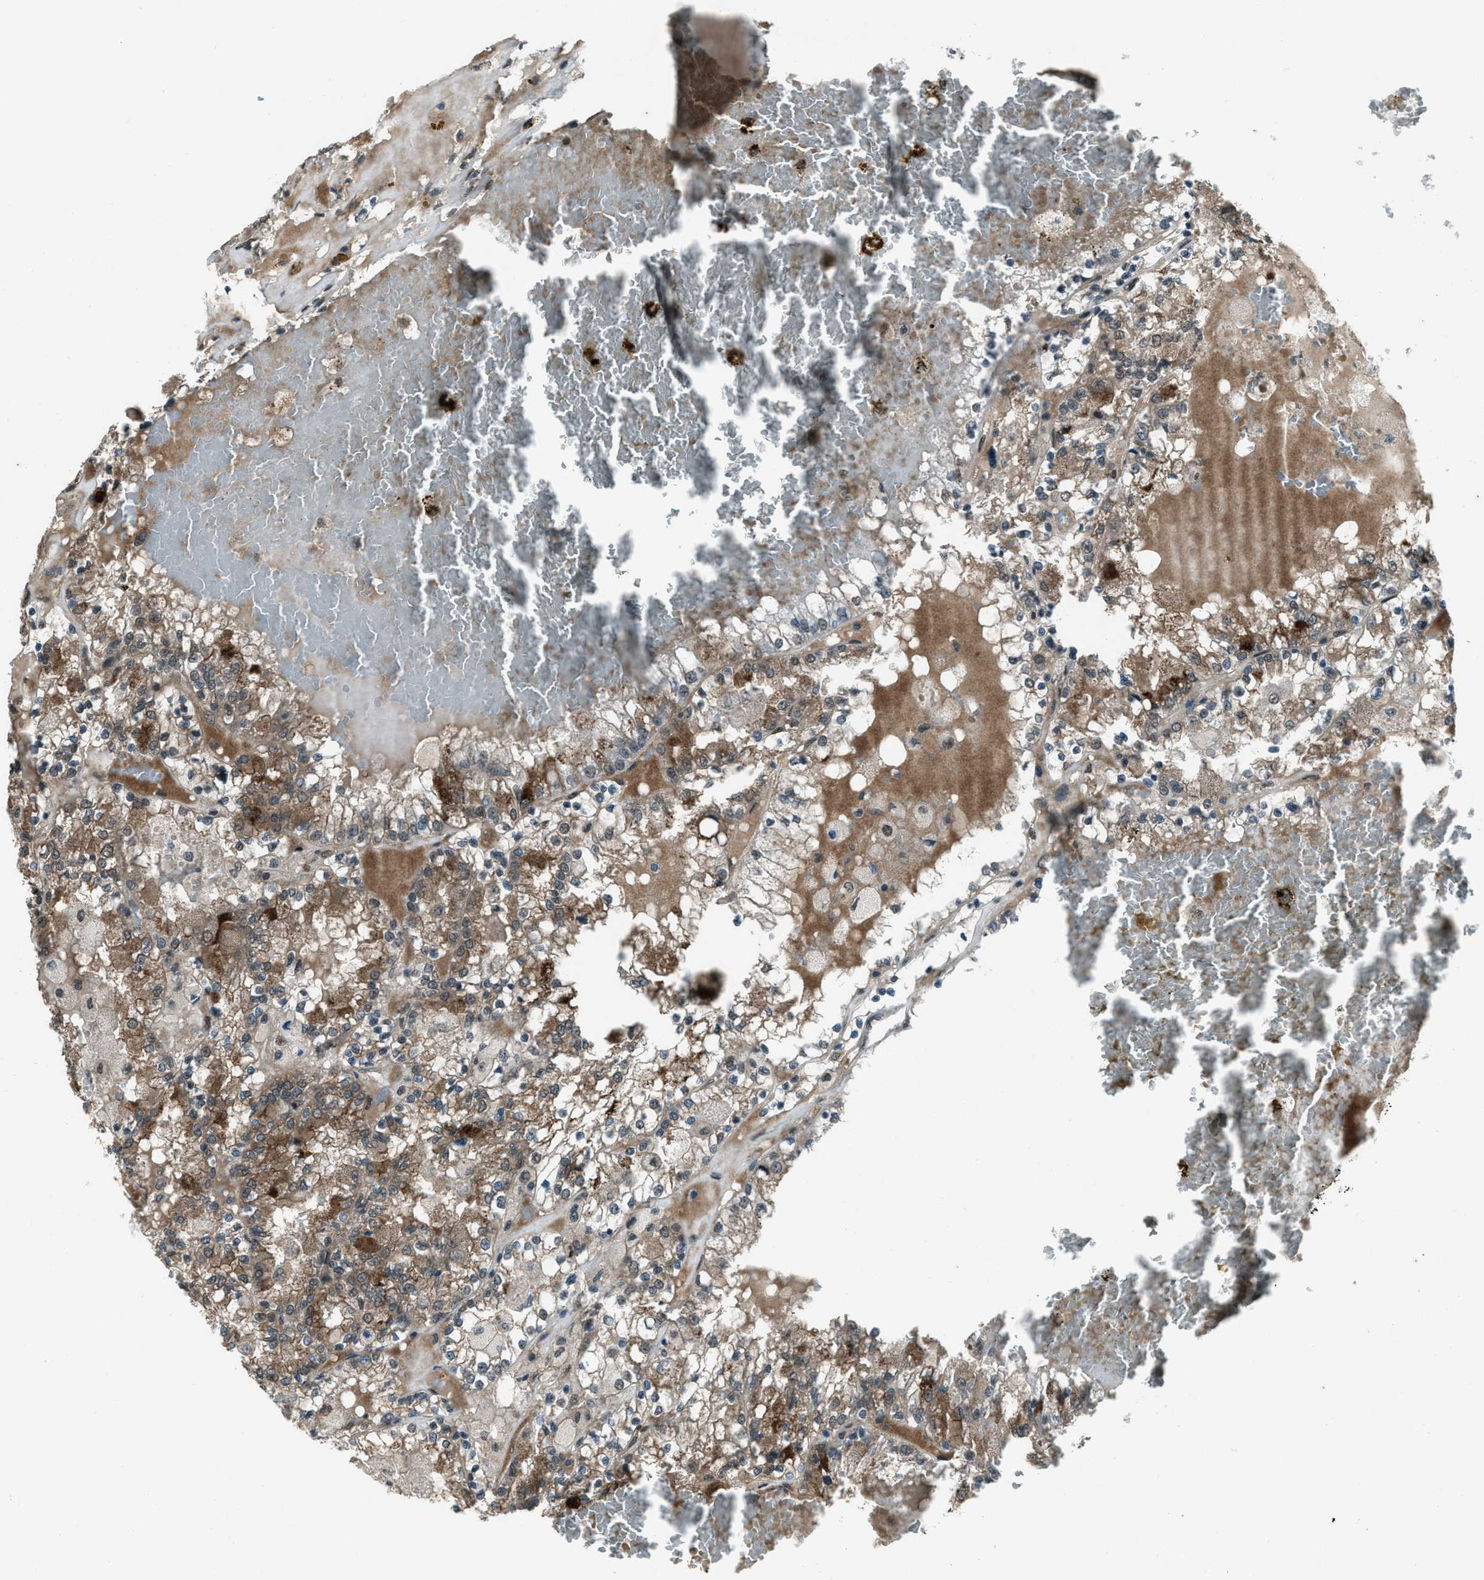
{"staining": {"intensity": "moderate", "quantity": ">75%", "location": "cytoplasmic/membranous"}, "tissue": "renal cancer", "cell_type": "Tumor cells", "image_type": "cancer", "snomed": [{"axis": "morphology", "description": "Adenocarcinoma, NOS"}, {"axis": "topography", "description": "Kidney"}], "caption": "Renal cancer (adenocarcinoma) was stained to show a protein in brown. There is medium levels of moderate cytoplasmic/membranous positivity in approximately >75% of tumor cells. (DAB = brown stain, brightfield microscopy at high magnification).", "gene": "SVIL", "patient": {"sex": "female", "age": 56}}